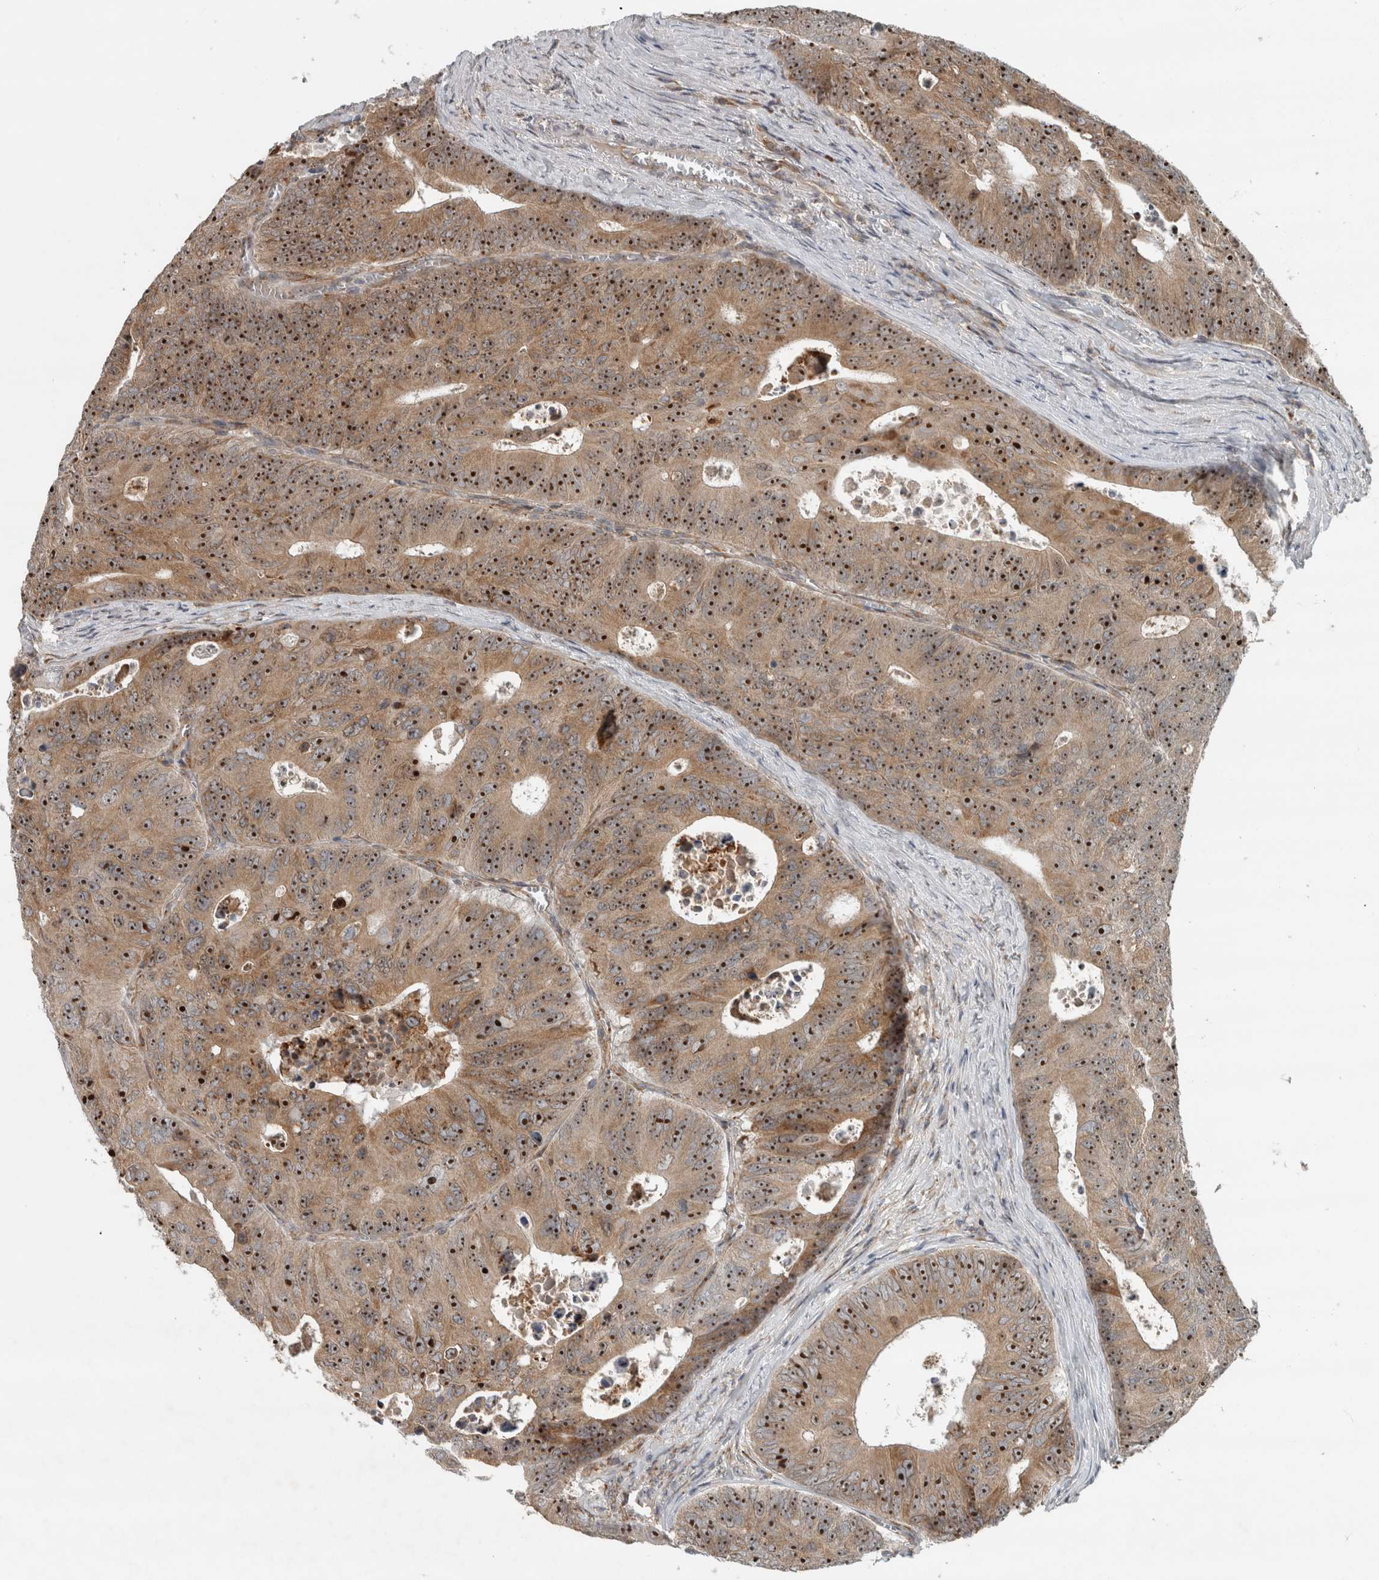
{"staining": {"intensity": "moderate", "quantity": ">75%", "location": "cytoplasmic/membranous,nuclear"}, "tissue": "colorectal cancer", "cell_type": "Tumor cells", "image_type": "cancer", "snomed": [{"axis": "morphology", "description": "Adenocarcinoma, NOS"}, {"axis": "topography", "description": "Colon"}], "caption": "Colorectal cancer (adenocarcinoma) stained for a protein demonstrates moderate cytoplasmic/membranous and nuclear positivity in tumor cells.", "gene": "GPR137B", "patient": {"sex": "male", "age": 87}}